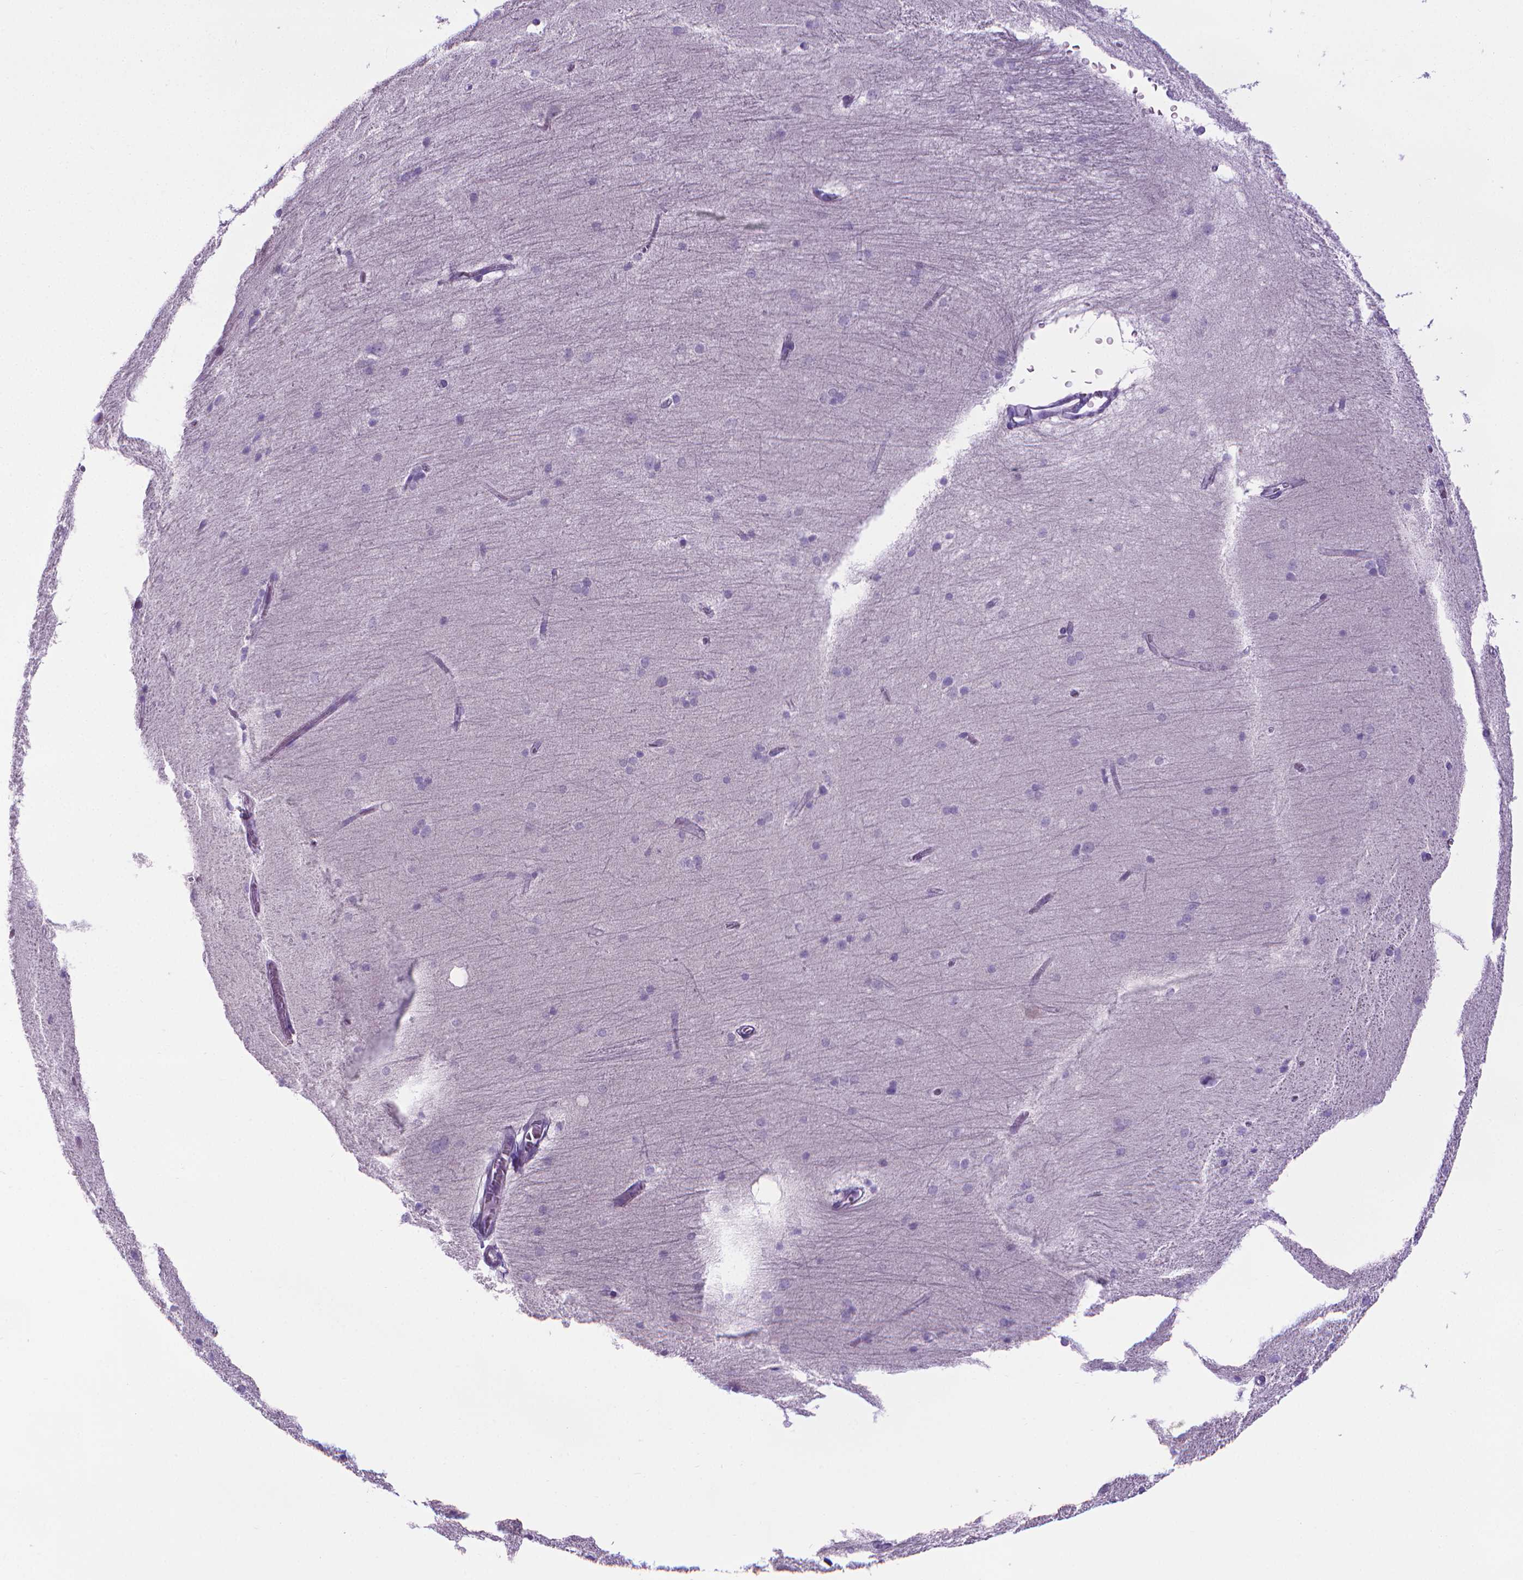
{"staining": {"intensity": "negative", "quantity": "none", "location": "none"}, "tissue": "hippocampus", "cell_type": "Glial cells", "image_type": "normal", "snomed": [{"axis": "morphology", "description": "Normal tissue, NOS"}, {"axis": "topography", "description": "Cerebral cortex"}, {"axis": "topography", "description": "Hippocampus"}], "caption": "The image reveals no significant positivity in glial cells of hippocampus.", "gene": "SPAG6", "patient": {"sex": "female", "age": 19}}